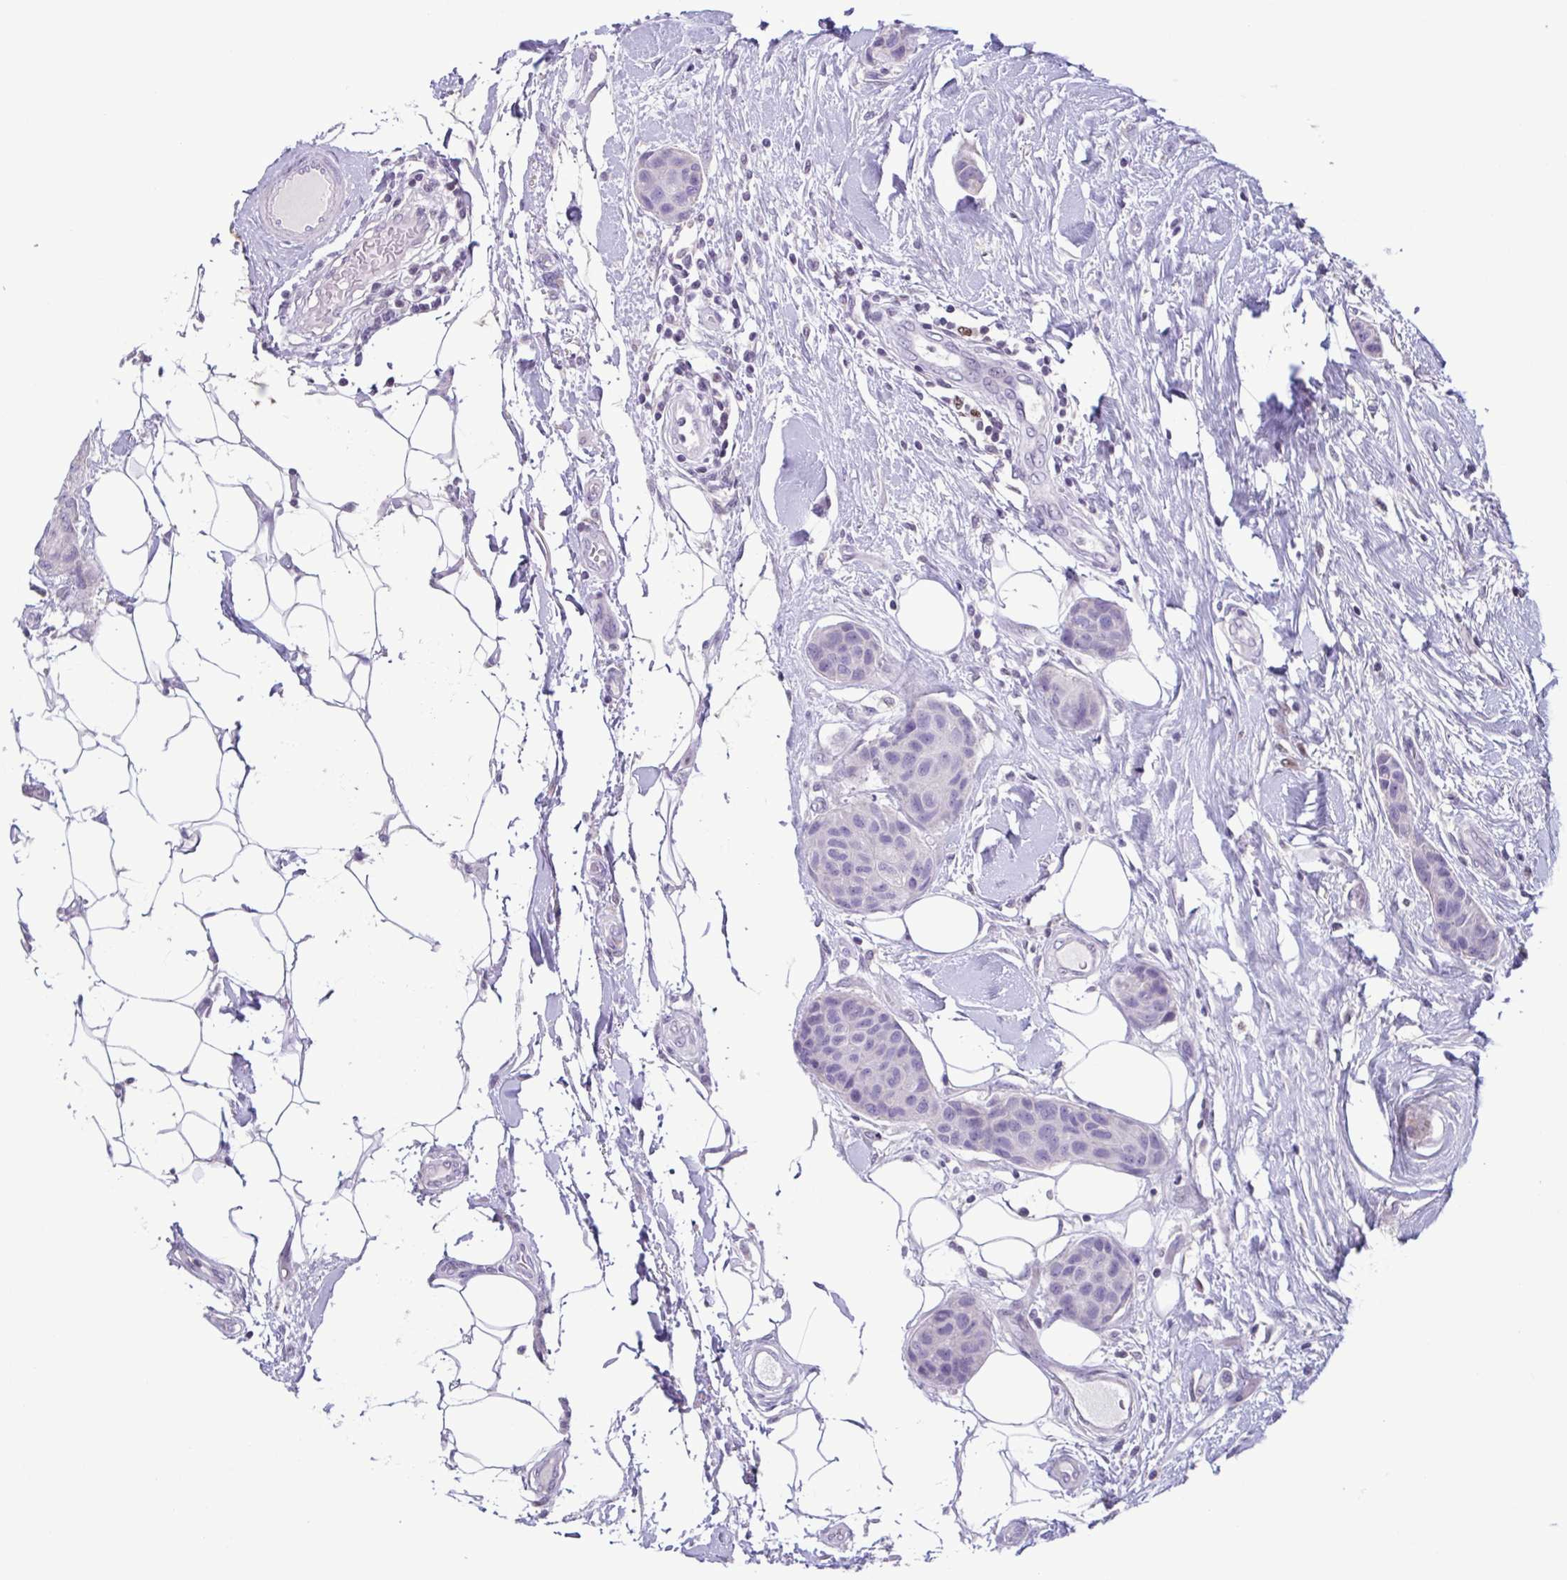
{"staining": {"intensity": "negative", "quantity": "none", "location": "none"}, "tissue": "breast cancer", "cell_type": "Tumor cells", "image_type": "cancer", "snomed": [{"axis": "morphology", "description": "Duct carcinoma"}, {"axis": "topography", "description": "Breast"}, {"axis": "topography", "description": "Lymph node"}], "caption": "There is no significant staining in tumor cells of breast invasive ductal carcinoma.", "gene": "IRF1", "patient": {"sex": "female", "age": 80}}